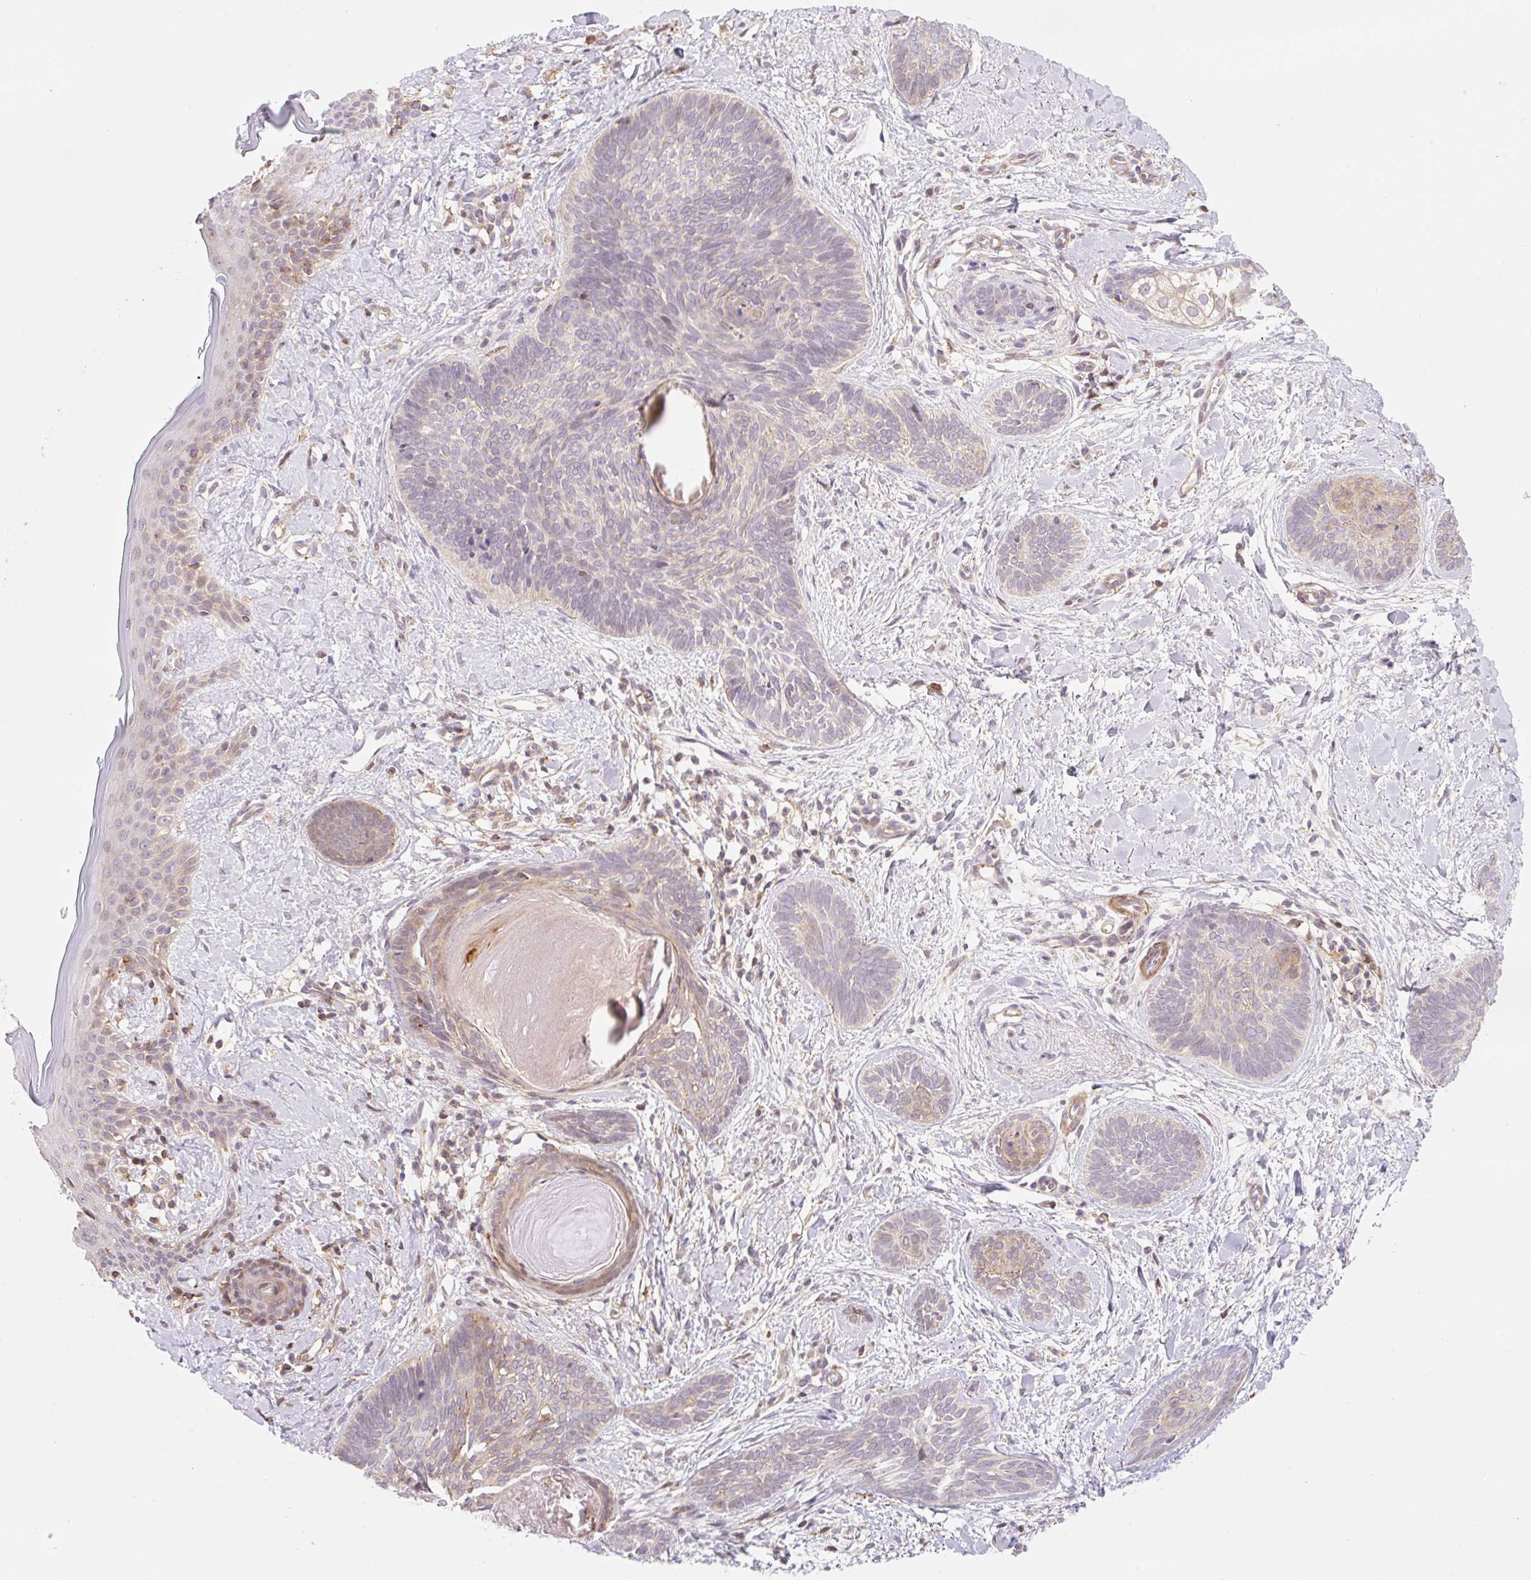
{"staining": {"intensity": "negative", "quantity": "none", "location": "none"}, "tissue": "skin cancer", "cell_type": "Tumor cells", "image_type": "cancer", "snomed": [{"axis": "morphology", "description": "Basal cell carcinoma"}, {"axis": "topography", "description": "Skin"}], "caption": "DAB (3,3'-diaminobenzidine) immunohistochemical staining of skin cancer displays no significant positivity in tumor cells.", "gene": "EMC10", "patient": {"sex": "female", "age": 81}}